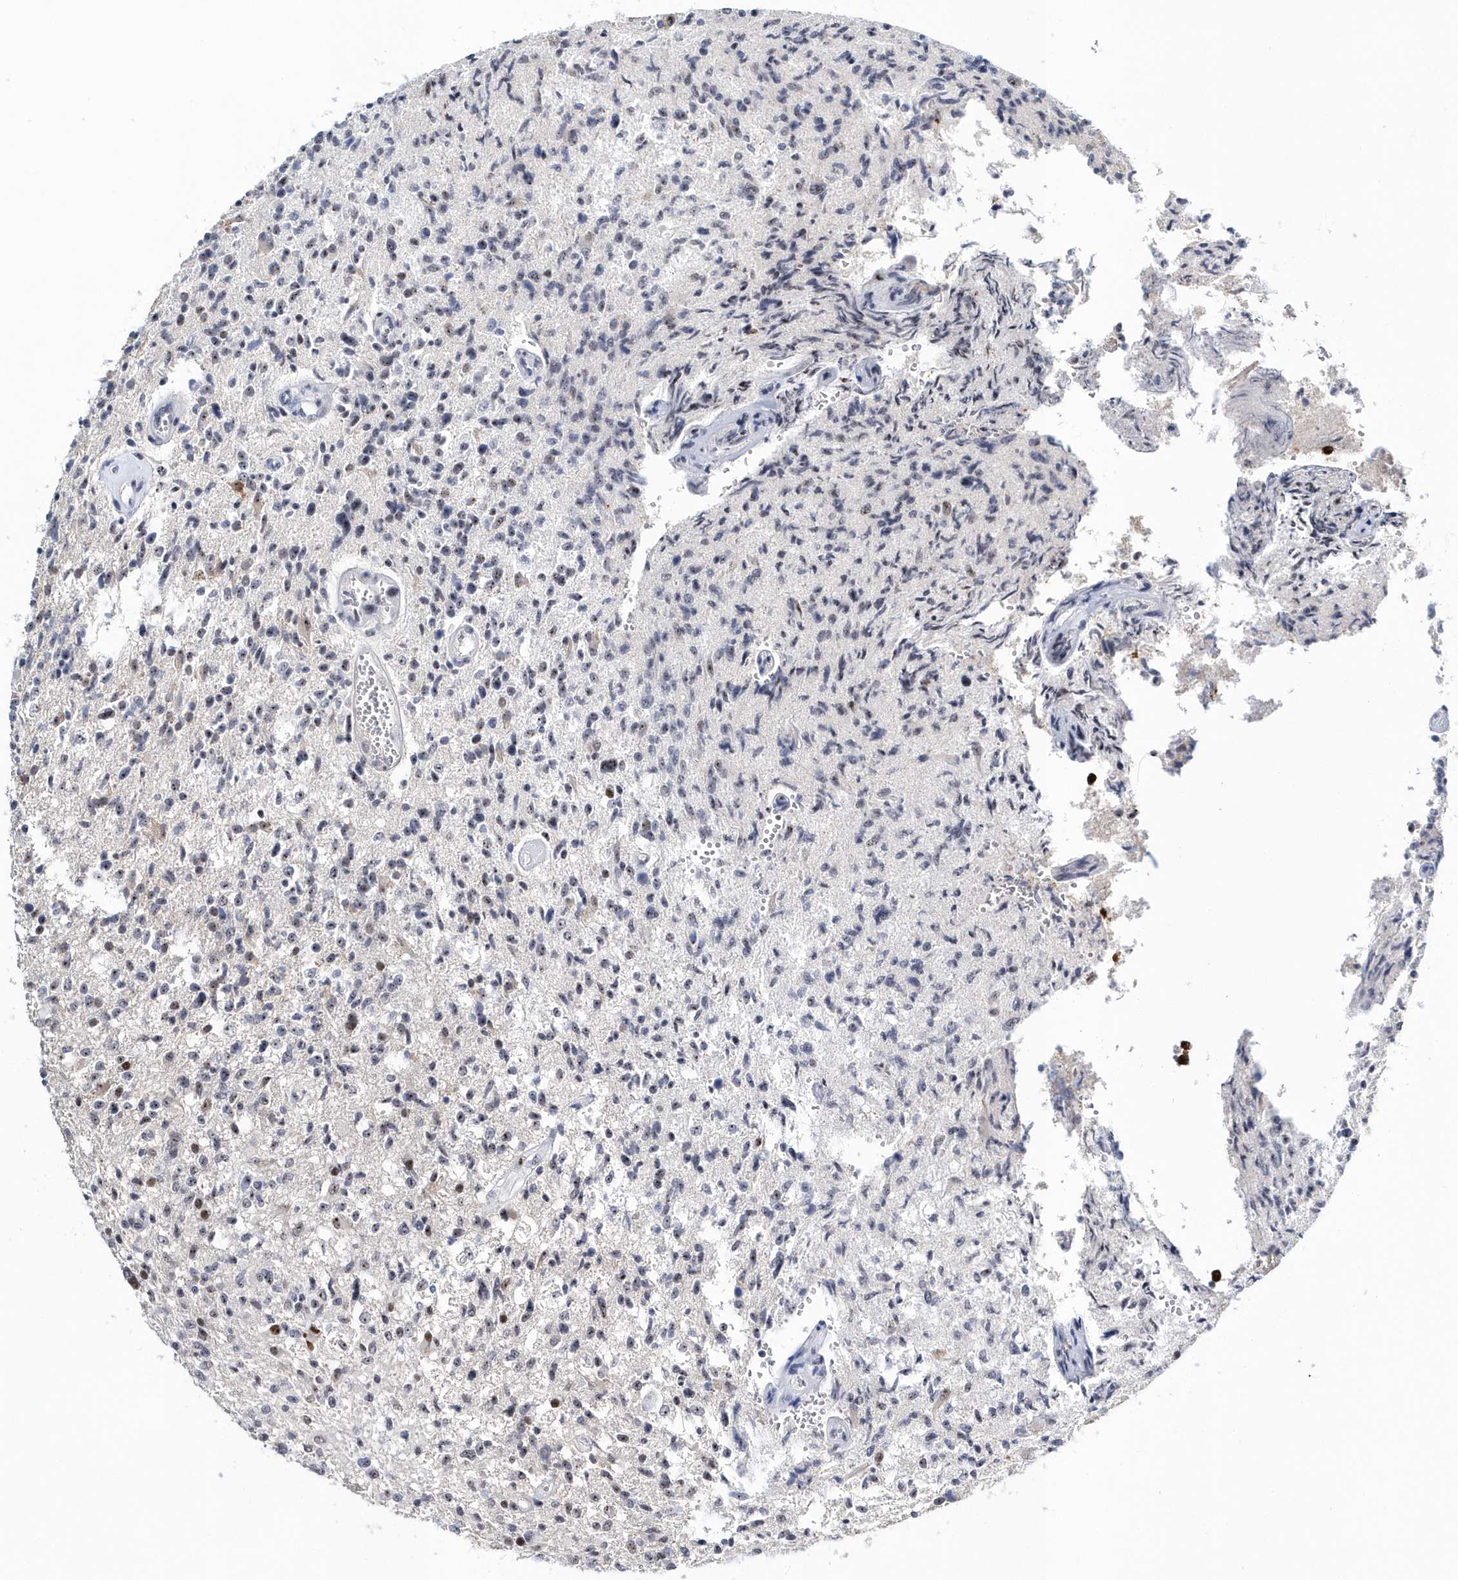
{"staining": {"intensity": "negative", "quantity": "none", "location": "none"}, "tissue": "glioma", "cell_type": "Tumor cells", "image_type": "cancer", "snomed": [{"axis": "morphology", "description": "Glioma, malignant, High grade"}, {"axis": "topography", "description": "Brain"}], "caption": "Immunohistochemical staining of malignant glioma (high-grade) exhibits no significant positivity in tumor cells. (Brightfield microscopy of DAB immunohistochemistry at high magnification).", "gene": "ASCL4", "patient": {"sex": "male", "age": 72}}